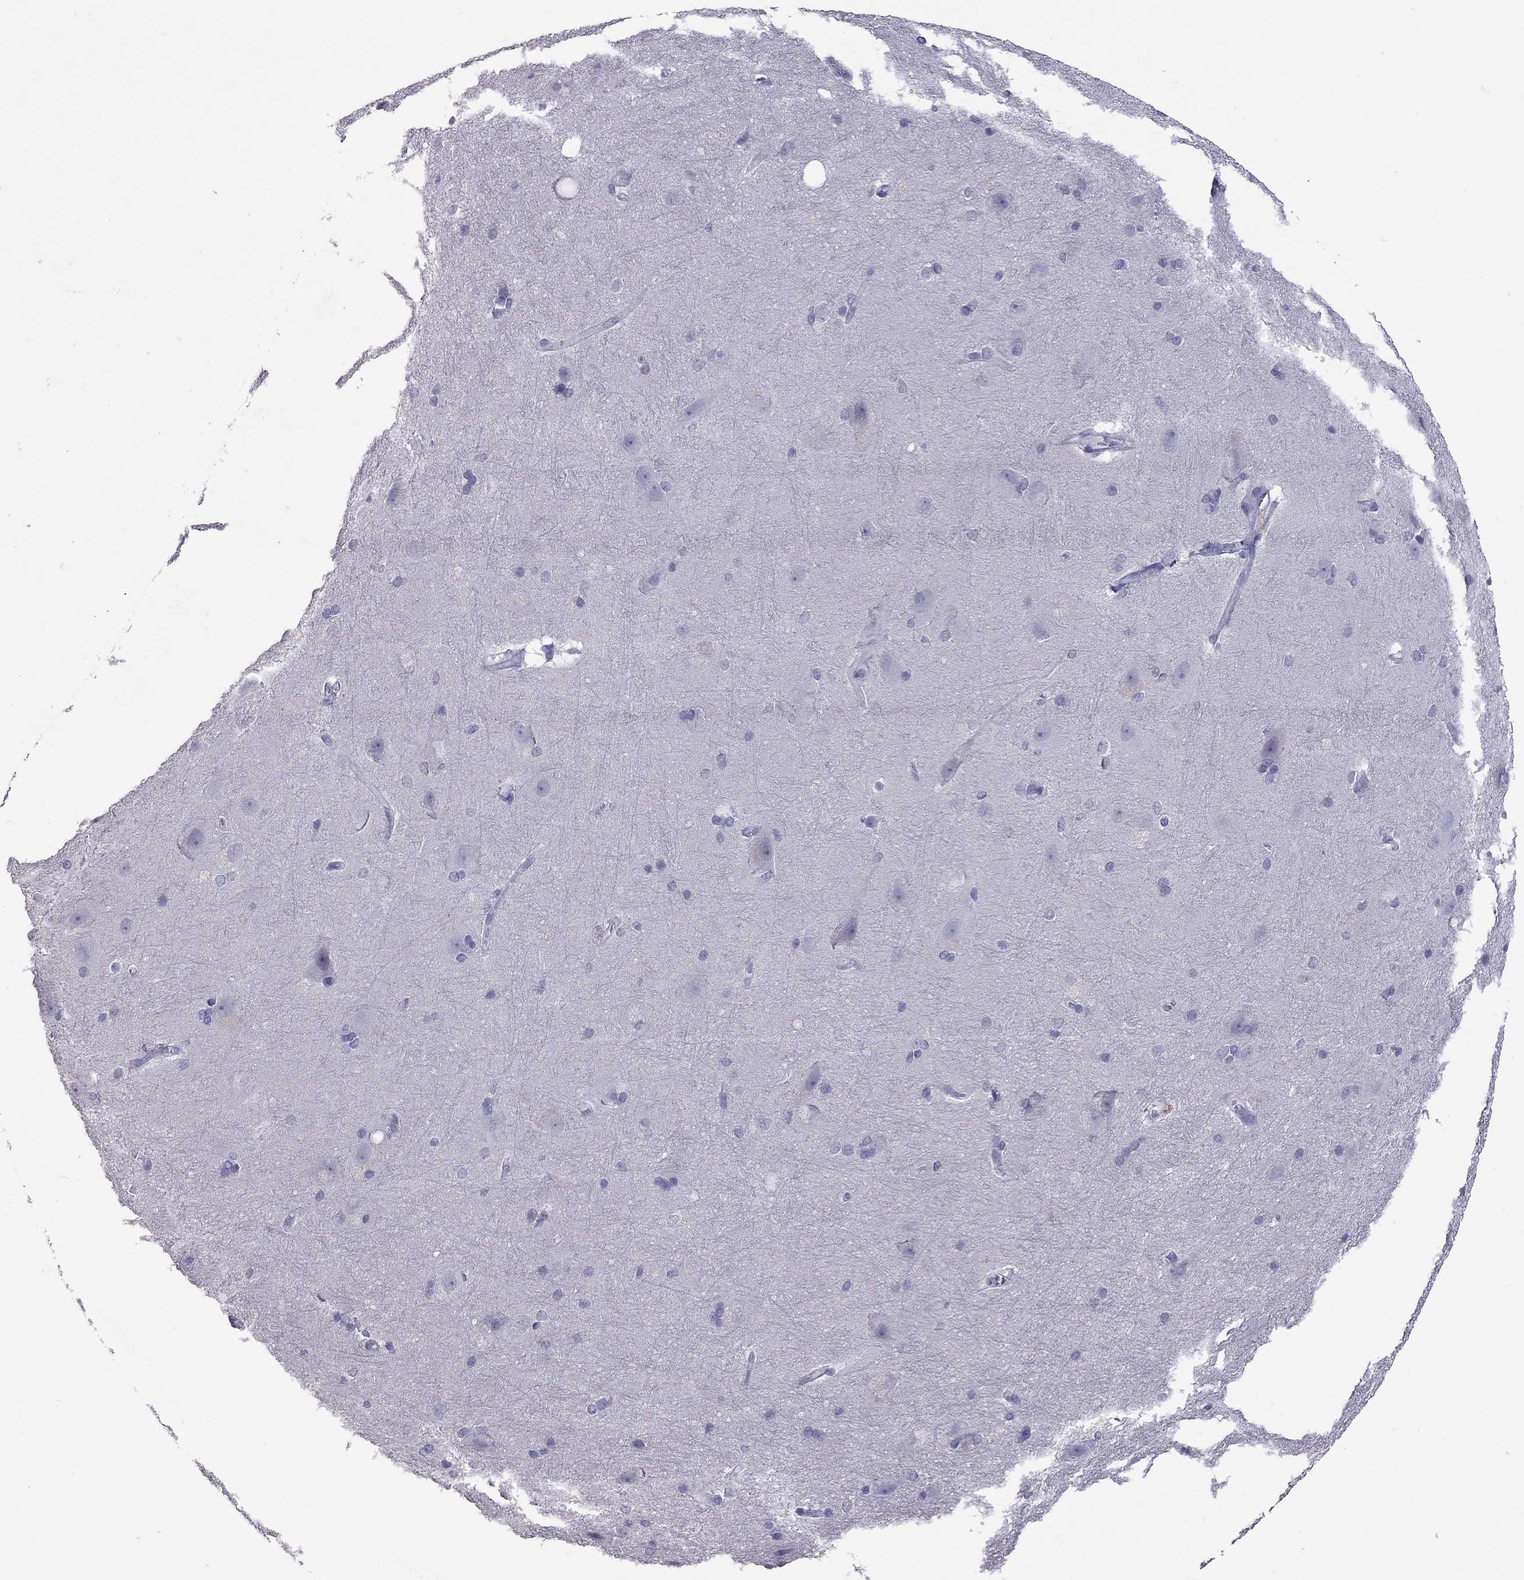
{"staining": {"intensity": "negative", "quantity": "none", "location": "none"}, "tissue": "hippocampus", "cell_type": "Glial cells", "image_type": "normal", "snomed": [{"axis": "morphology", "description": "Normal tissue, NOS"}, {"axis": "topography", "description": "Cerebral cortex"}, {"axis": "topography", "description": "Hippocampus"}], "caption": "Immunohistochemical staining of normal human hippocampus displays no significant staining in glial cells.", "gene": "SLAMF1", "patient": {"sex": "female", "age": 19}}